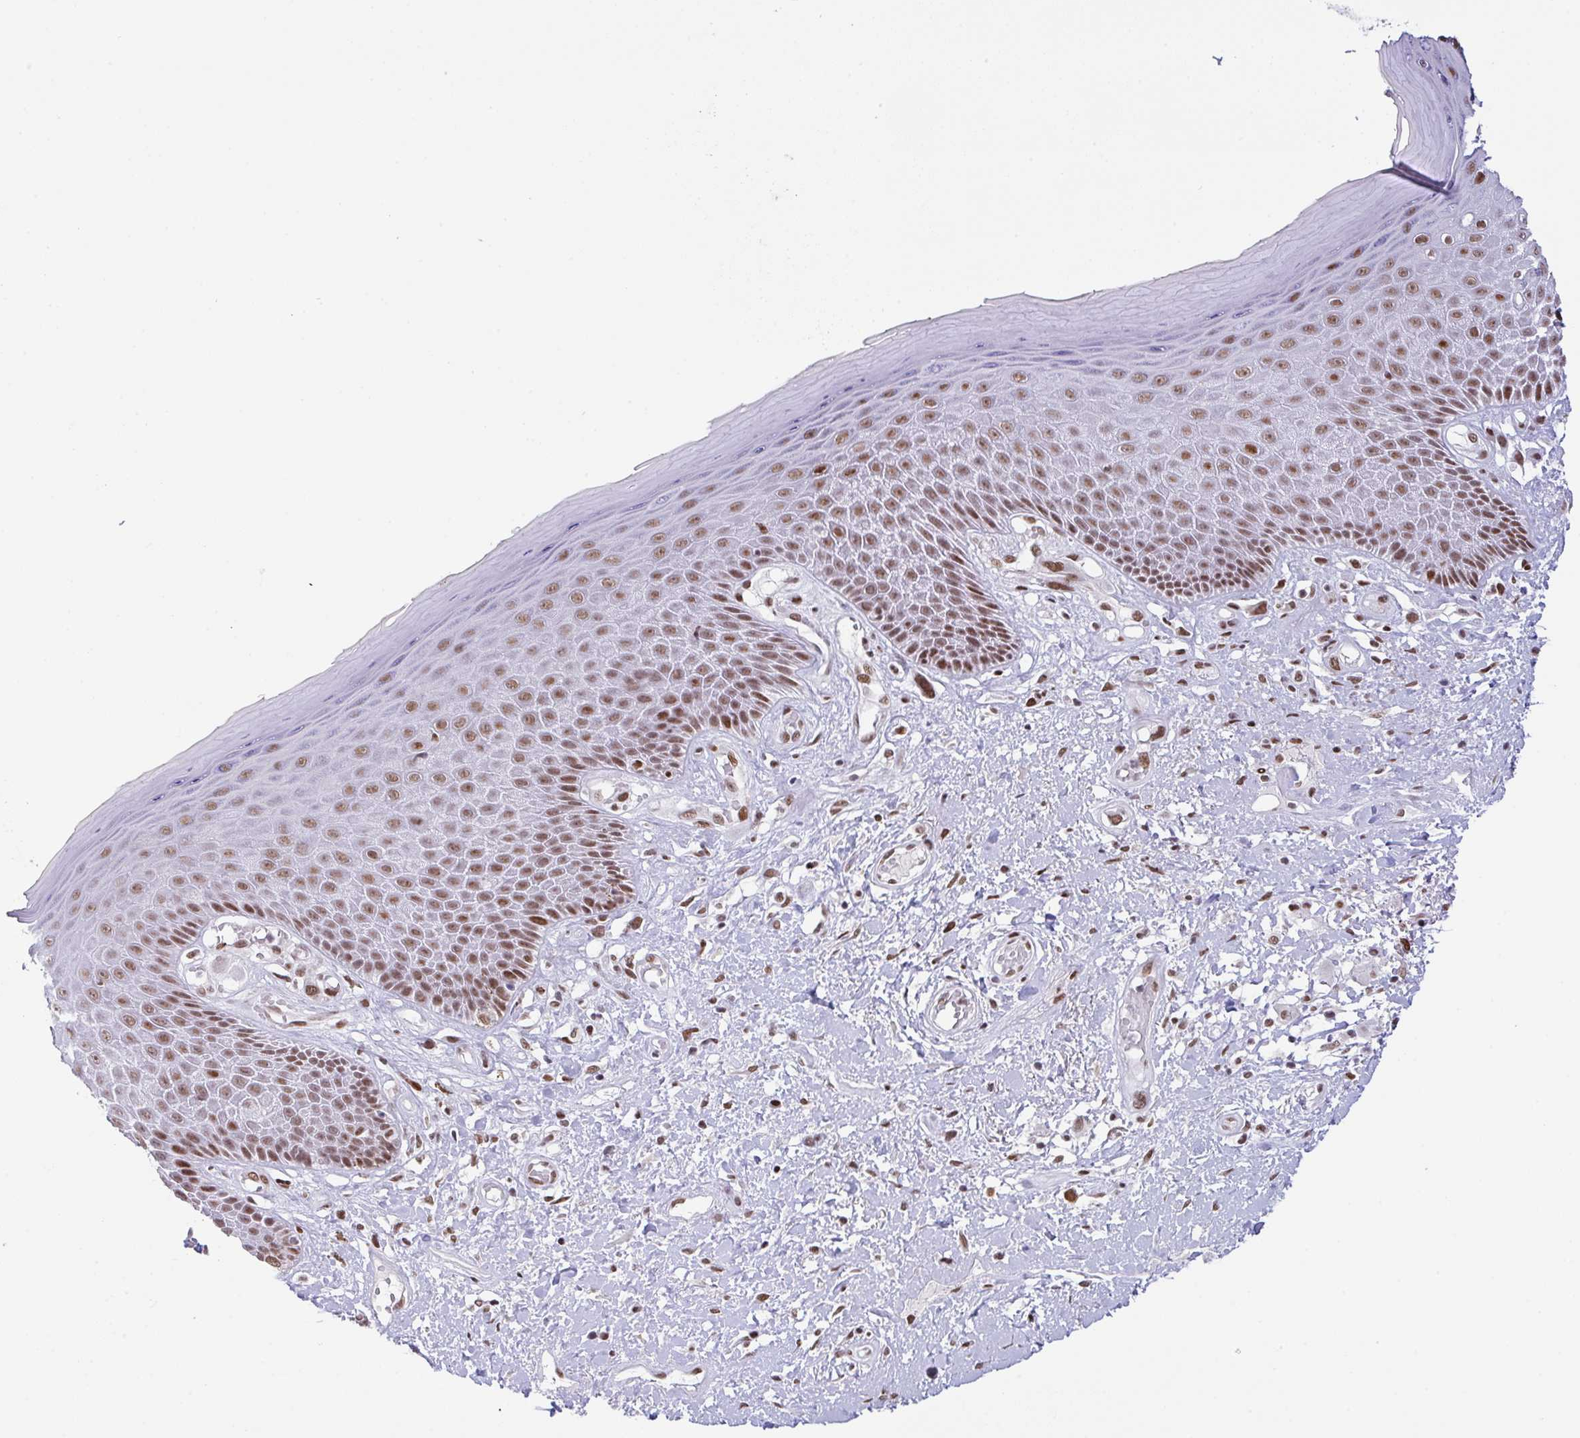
{"staining": {"intensity": "moderate", "quantity": ">75%", "location": "nuclear"}, "tissue": "skin", "cell_type": "Epidermal cells", "image_type": "normal", "snomed": [{"axis": "morphology", "description": "Normal tissue, NOS"}, {"axis": "topography", "description": "Anal"}, {"axis": "topography", "description": "Peripheral nerve tissue"}], "caption": "Moderate nuclear protein staining is appreciated in approximately >75% of epidermal cells in skin.", "gene": "CLP1", "patient": {"sex": "male", "age": 78}}